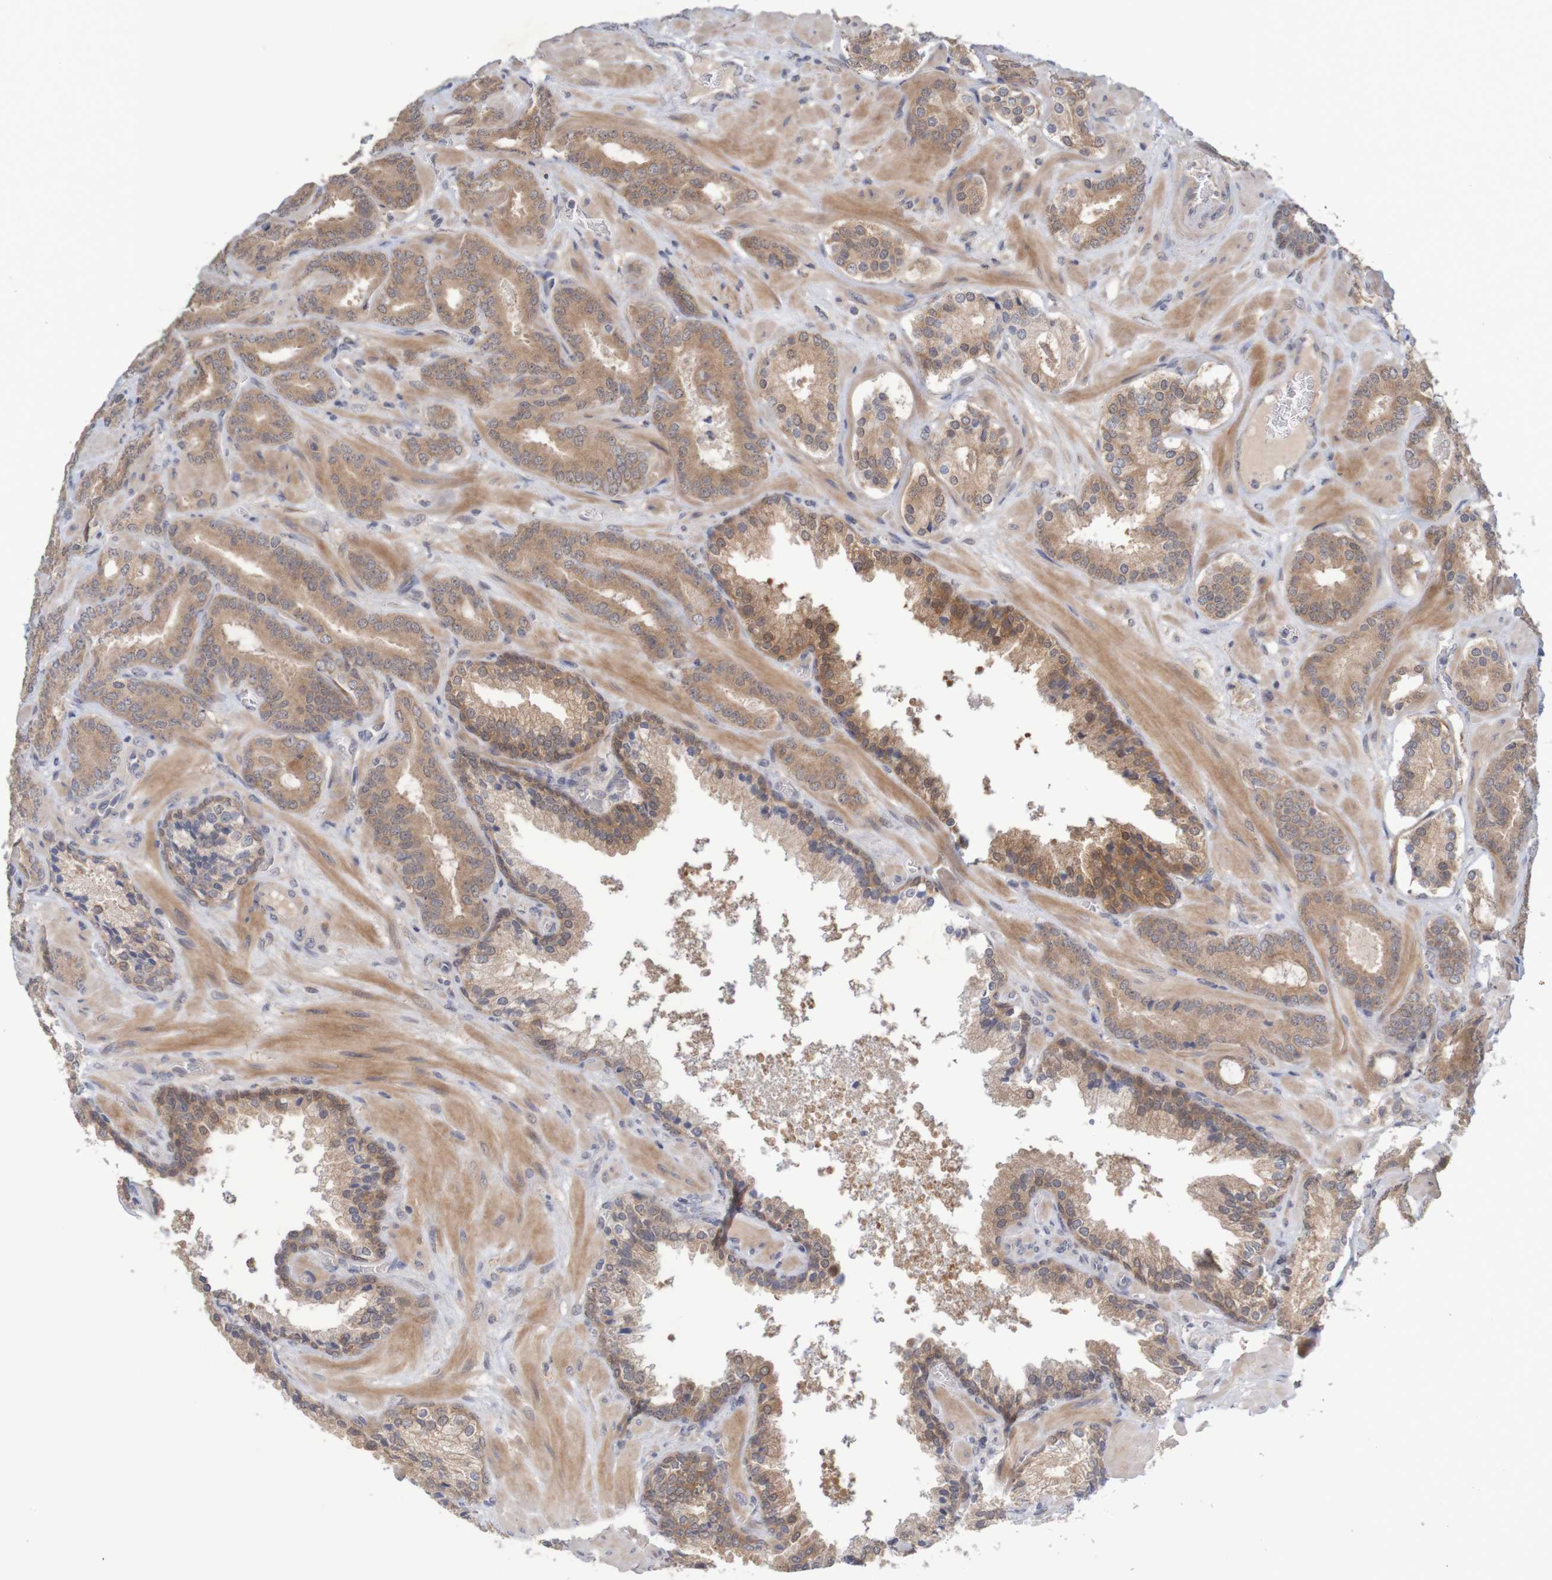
{"staining": {"intensity": "moderate", "quantity": ">75%", "location": "cytoplasmic/membranous"}, "tissue": "prostate cancer", "cell_type": "Tumor cells", "image_type": "cancer", "snomed": [{"axis": "morphology", "description": "Adenocarcinoma, Low grade"}, {"axis": "topography", "description": "Prostate"}], "caption": "Protein positivity by IHC demonstrates moderate cytoplasmic/membranous expression in approximately >75% of tumor cells in prostate cancer (adenocarcinoma (low-grade)). (DAB IHC with brightfield microscopy, high magnification).", "gene": "ANKK1", "patient": {"sex": "male", "age": 63}}